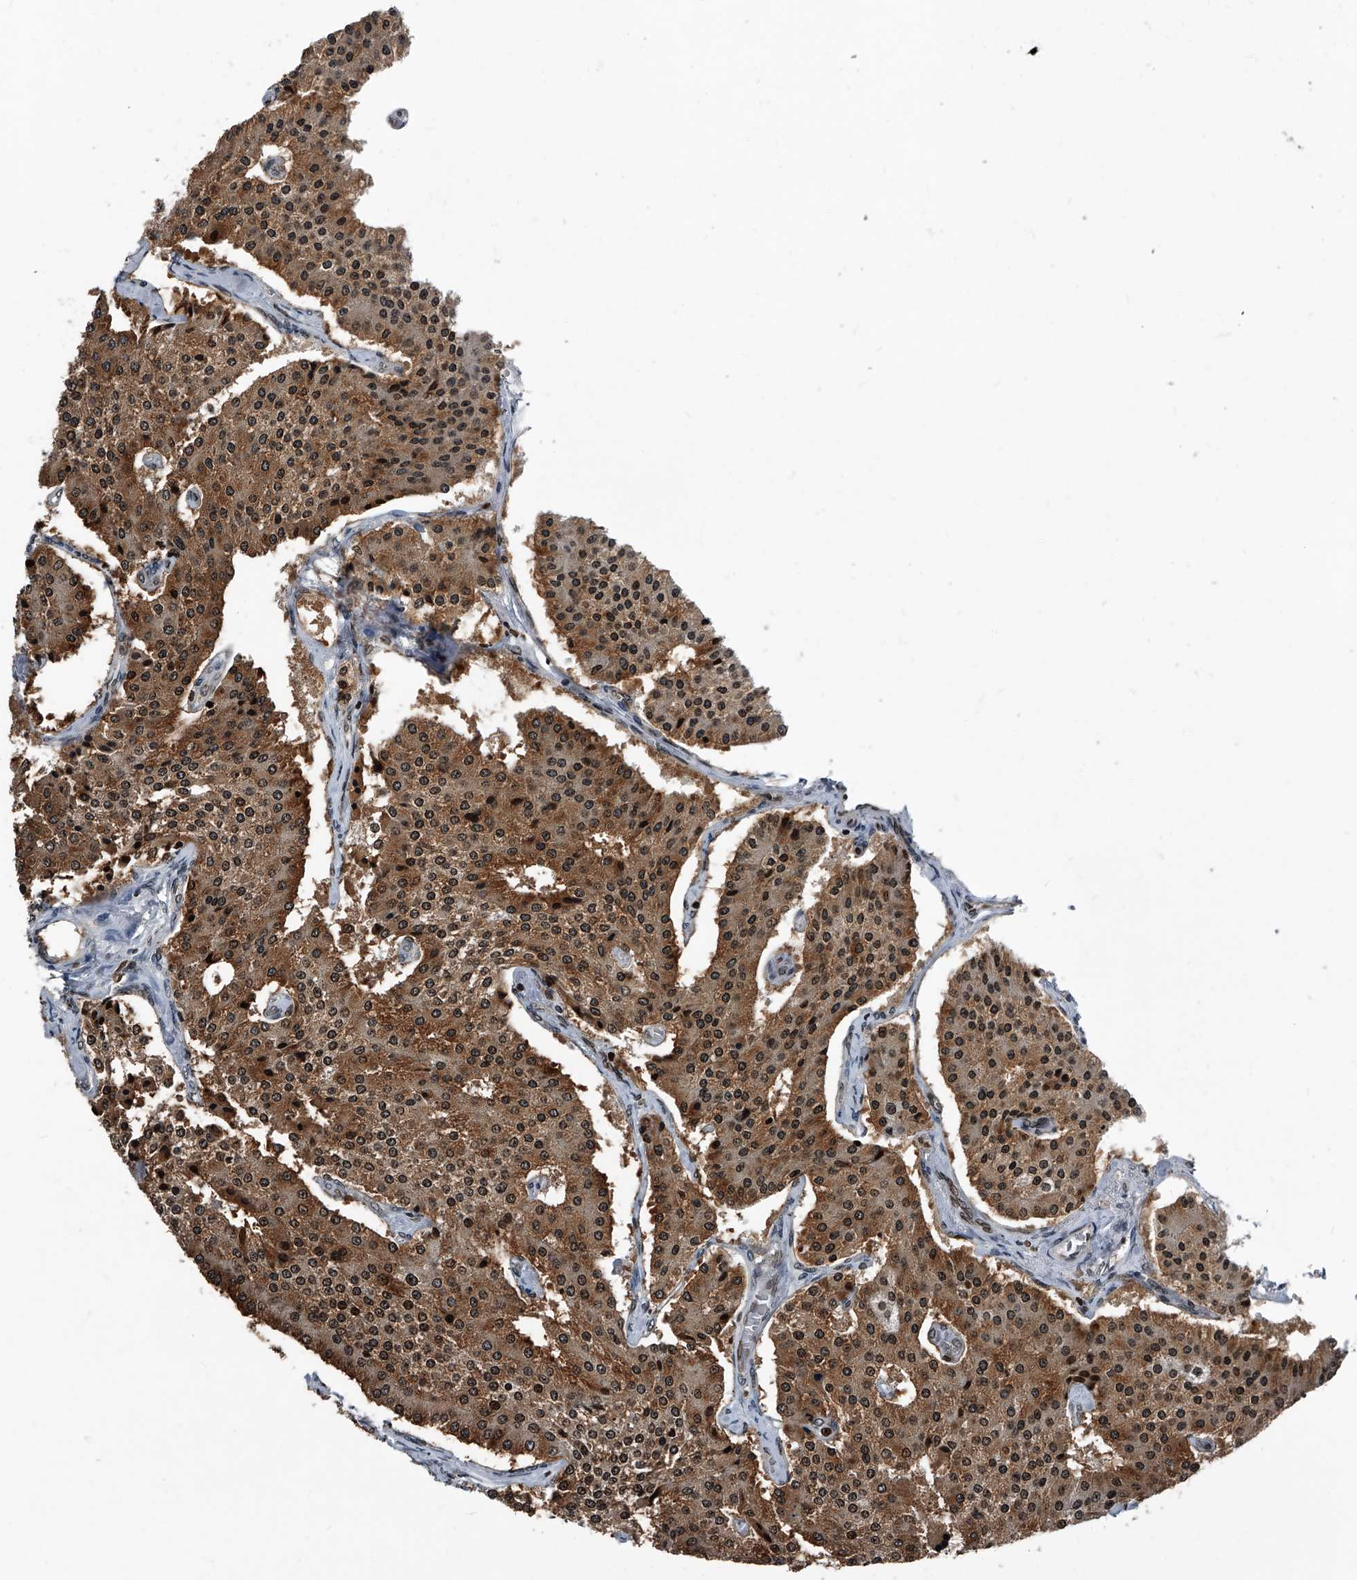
{"staining": {"intensity": "moderate", "quantity": ">75%", "location": "cytoplasmic/membranous,nuclear"}, "tissue": "carcinoid", "cell_type": "Tumor cells", "image_type": "cancer", "snomed": [{"axis": "morphology", "description": "Carcinoid, malignant, NOS"}, {"axis": "topography", "description": "Colon"}], "caption": "Tumor cells display moderate cytoplasmic/membranous and nuclear staining in approximately >75% of cells in carcinoid. The staining was performed using DAB (3,3'-diaminobenzidine), with brown indicating positive protein expression. Nuclei are stained blue with hematoxylin.", "gene": "PHF20", "patient": {"sex": "female", "age": 52}}